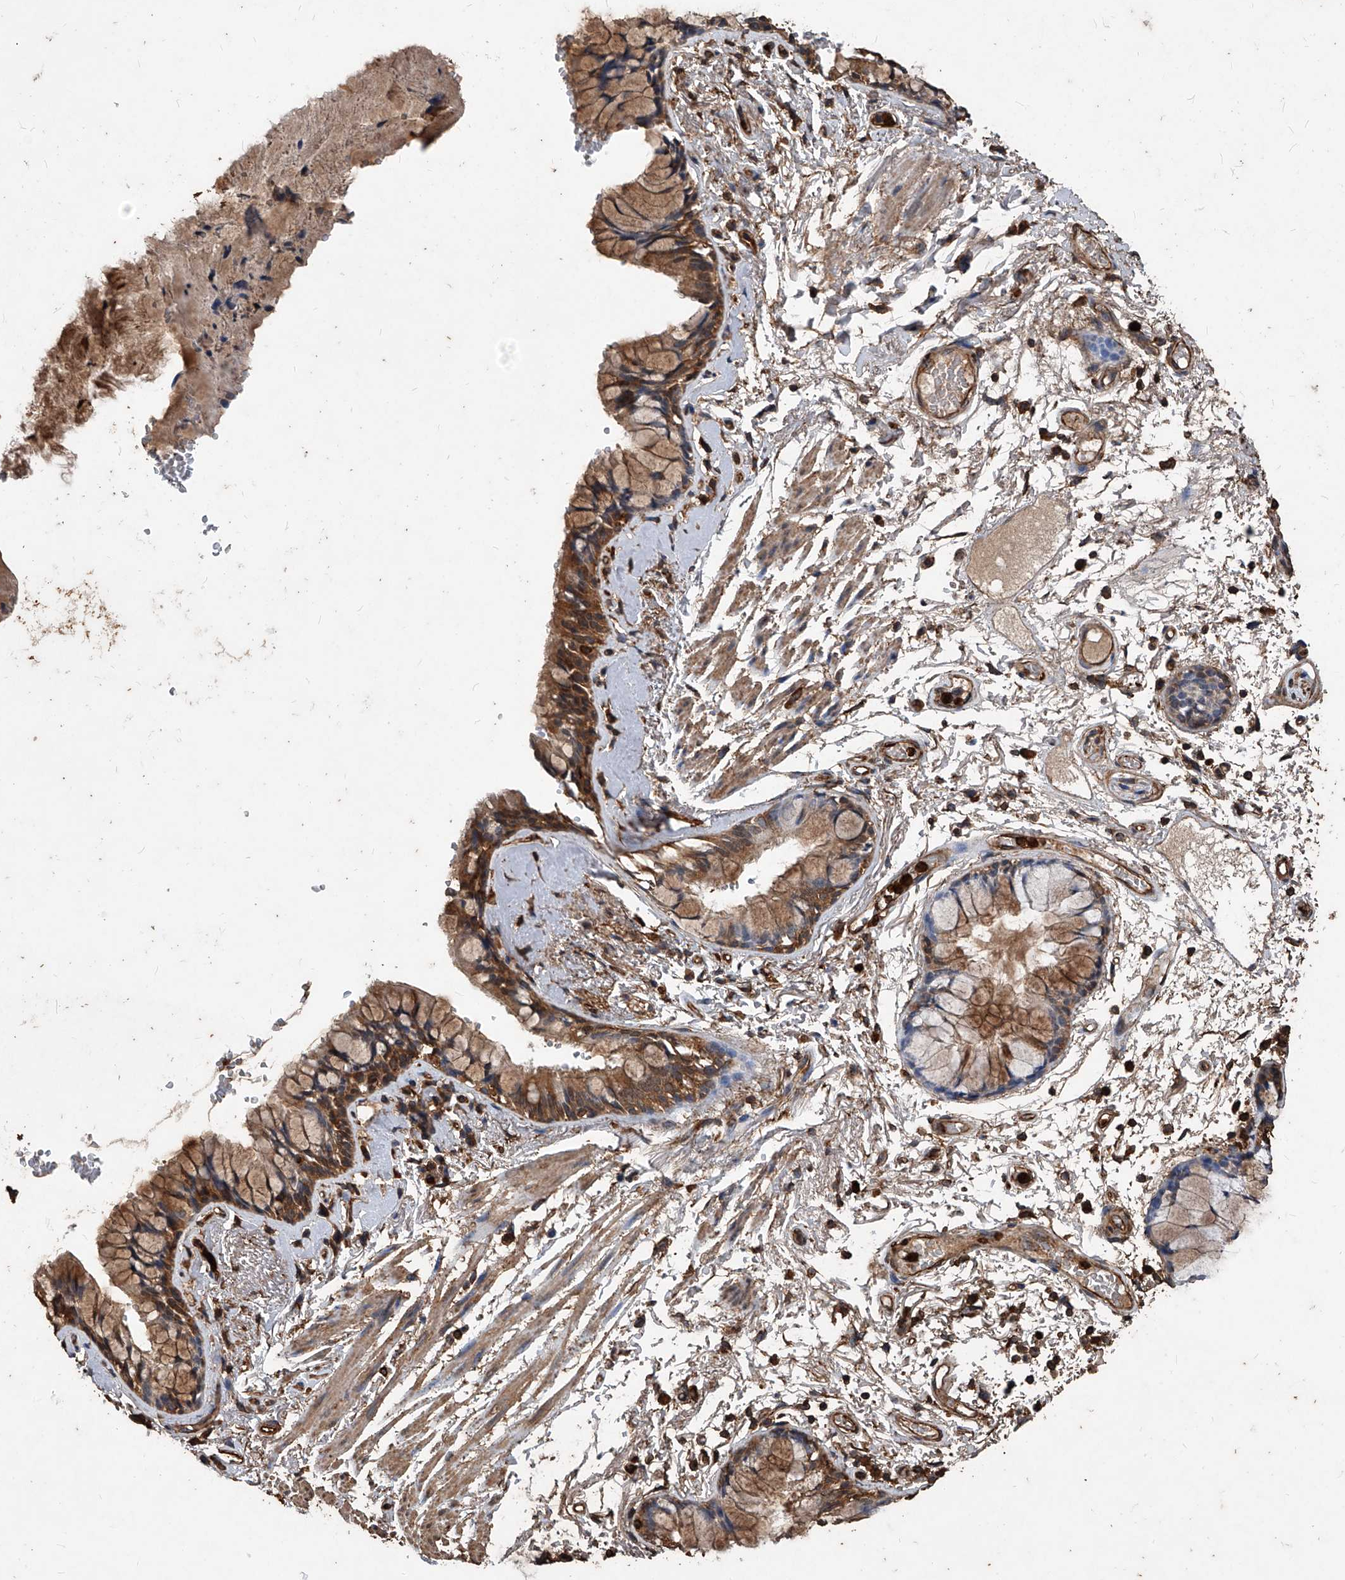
{"staining": {"intensity": "moderate", "quantity": ">75%", "location": "cytoplasmic/membranous"}, "tissue": "bronchus", "cell_type": "Respiratory epithelial cells", "image_type": "normal", "snomed": [{"axis": "morphology", "description": "Normal tissue, NOS"}, {"axis": "topography", "description": "Cartilage tissue"}, {"axis": "topography", "description": "Bronchus"}], "caption": "The immunohistochemical stain labels moderate cytoplasmic/membranous staining in respiratory epithelial cells of normal bronchus.", "gene": "UCP2", "patient": {"sex": "female", "age": 73}}